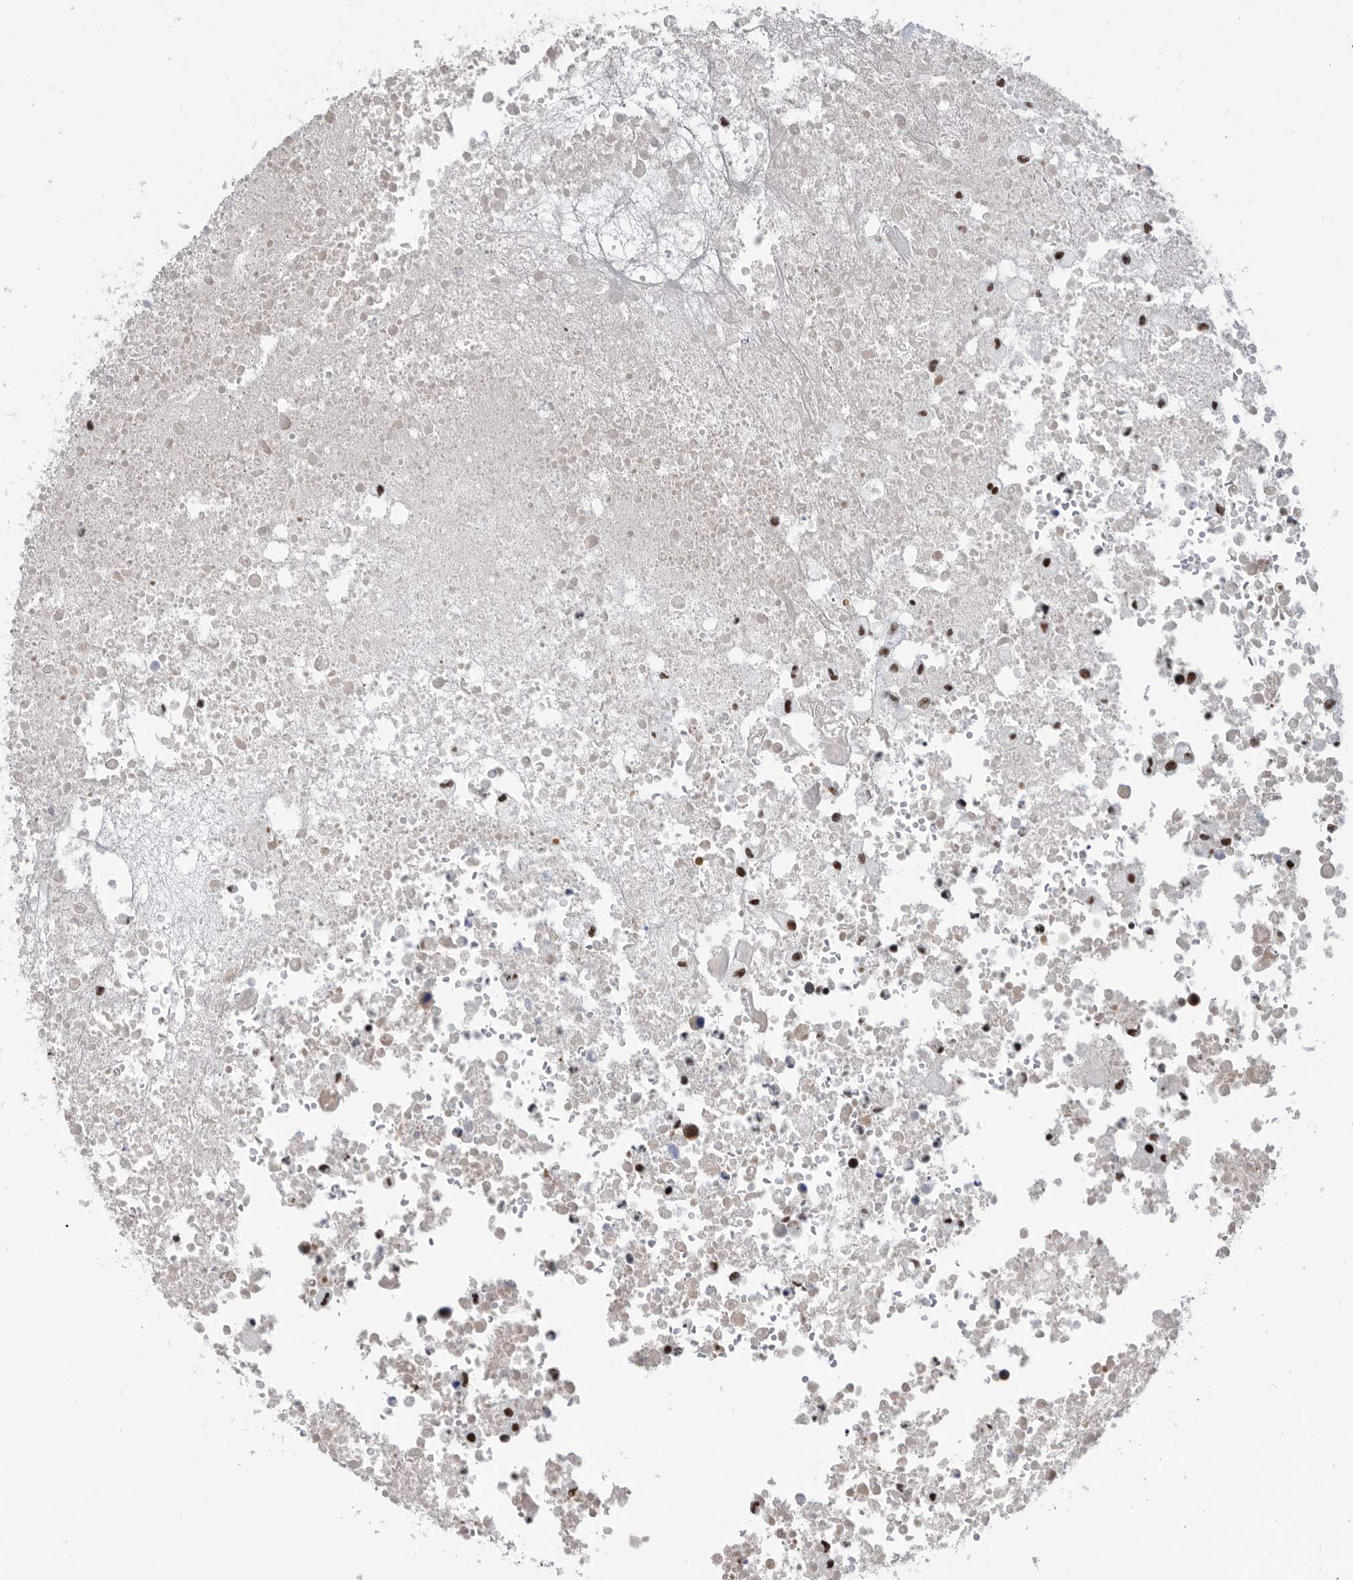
{"staining": {"intensity": "strong", "quantity": ">75%", "location": "nuclear"}, "tissue": "head and neck cancer", "cell_type": "Tumor cells", "image_type": "cancer", "snomed": [{"axis": "morphology", "description": "Squamous cell carcinoma, NOS"}, {"axis": "topography", "description": "Head-Neck"}], "caption": "A histopathology image showing strong nuclear staining in about >75% of tumor cells in squamous cell carcinoma (head and neck), as visualized by brown immunohistochemical staining.", "gene": "SF3A1", "patient": {"sex": "male", "age": 66}}